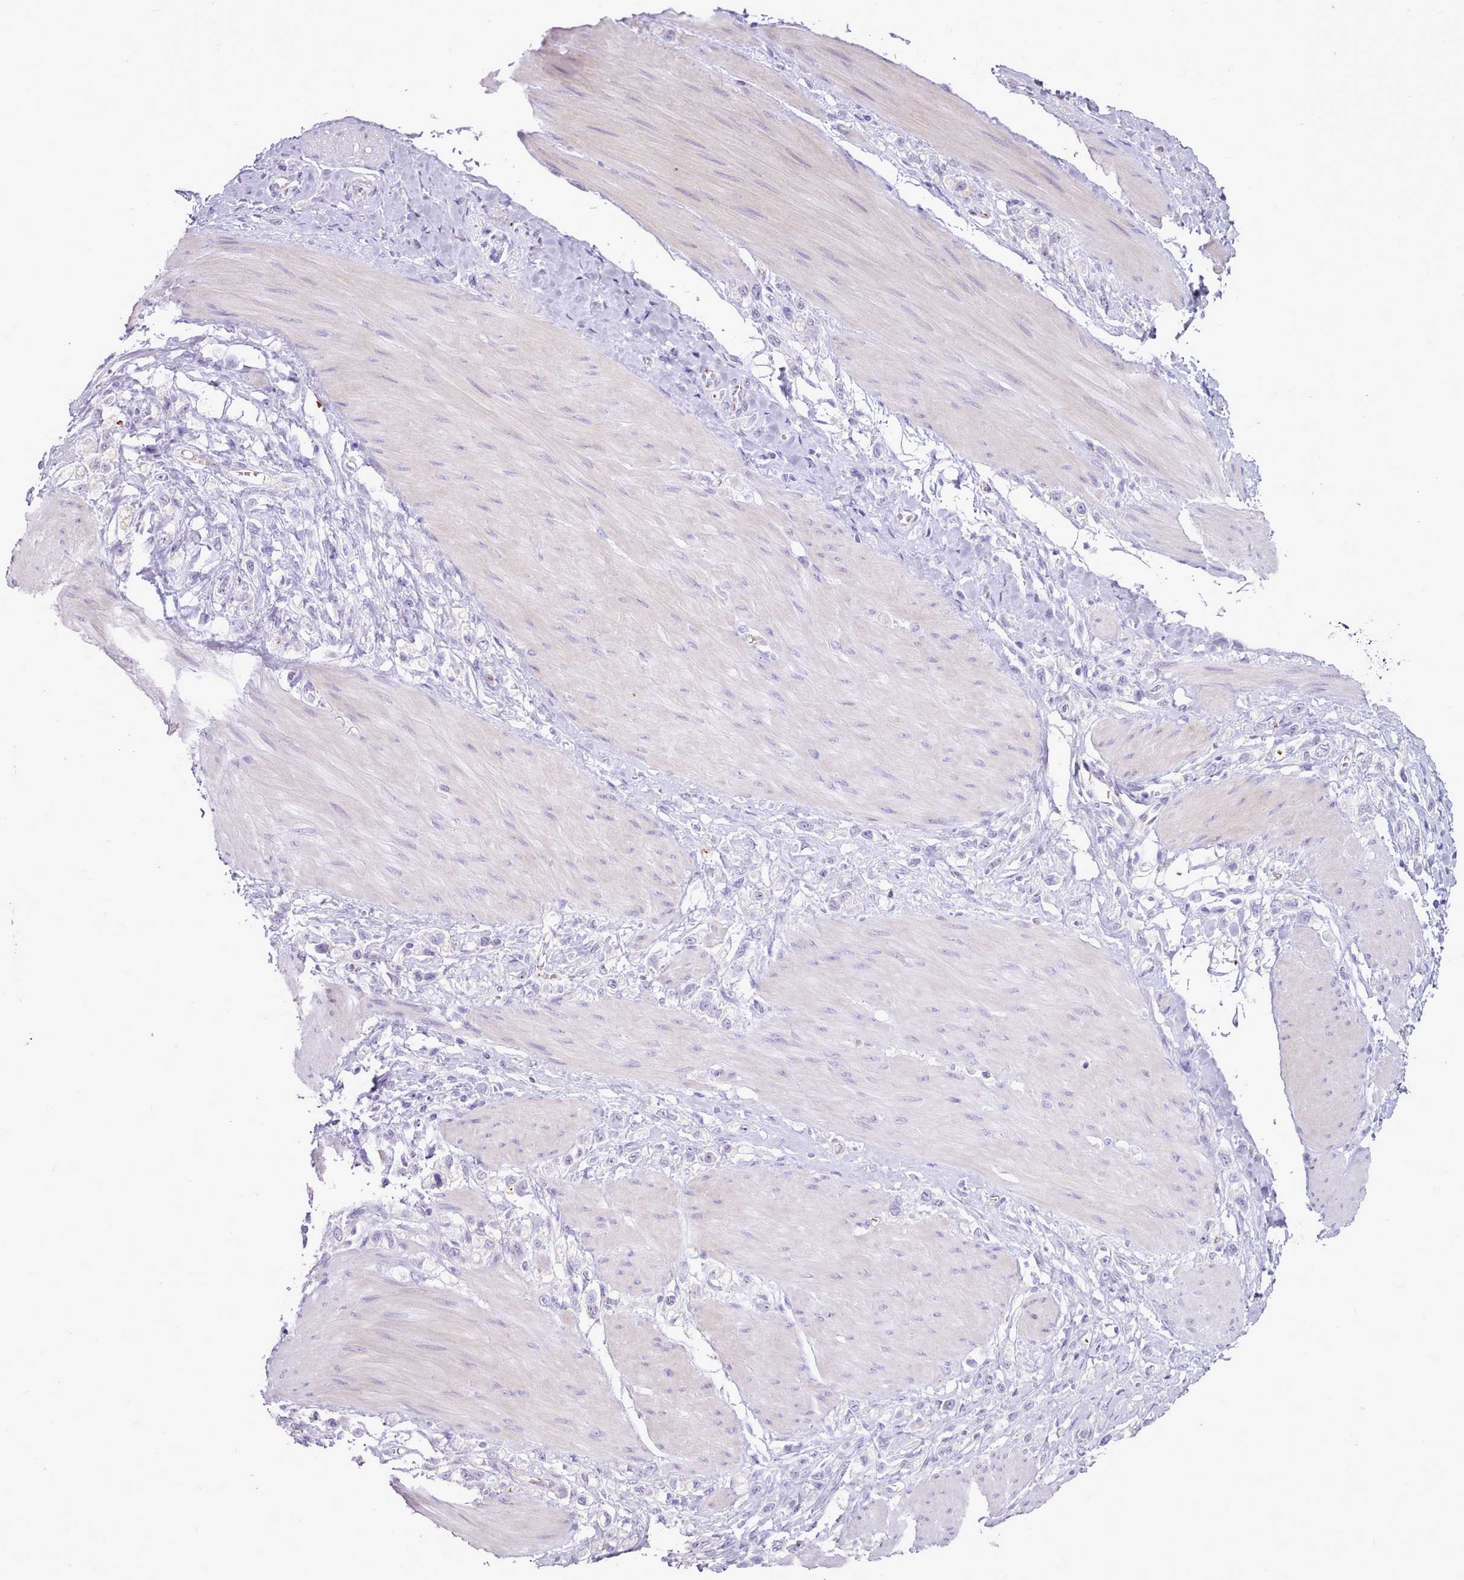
{"staining": {"intensity": "negative", "quantity": "none", "location": "none"}, "tissue": "stomach cancer", "cell_type": "Tumor cells", "image_type": "cancer", "snomed": [{"axis": "morphology", "description": "Adenocarcinoma, NOS"}, {"axis": "topography", "description": "Stomach"}], "caption": "Stomach cancer stained for a protein using immunohistochemistry (IHC) shows no positivity tumor cells.", "gene": "ATRAID", "patient": {"sex": "female", "age": 65}}